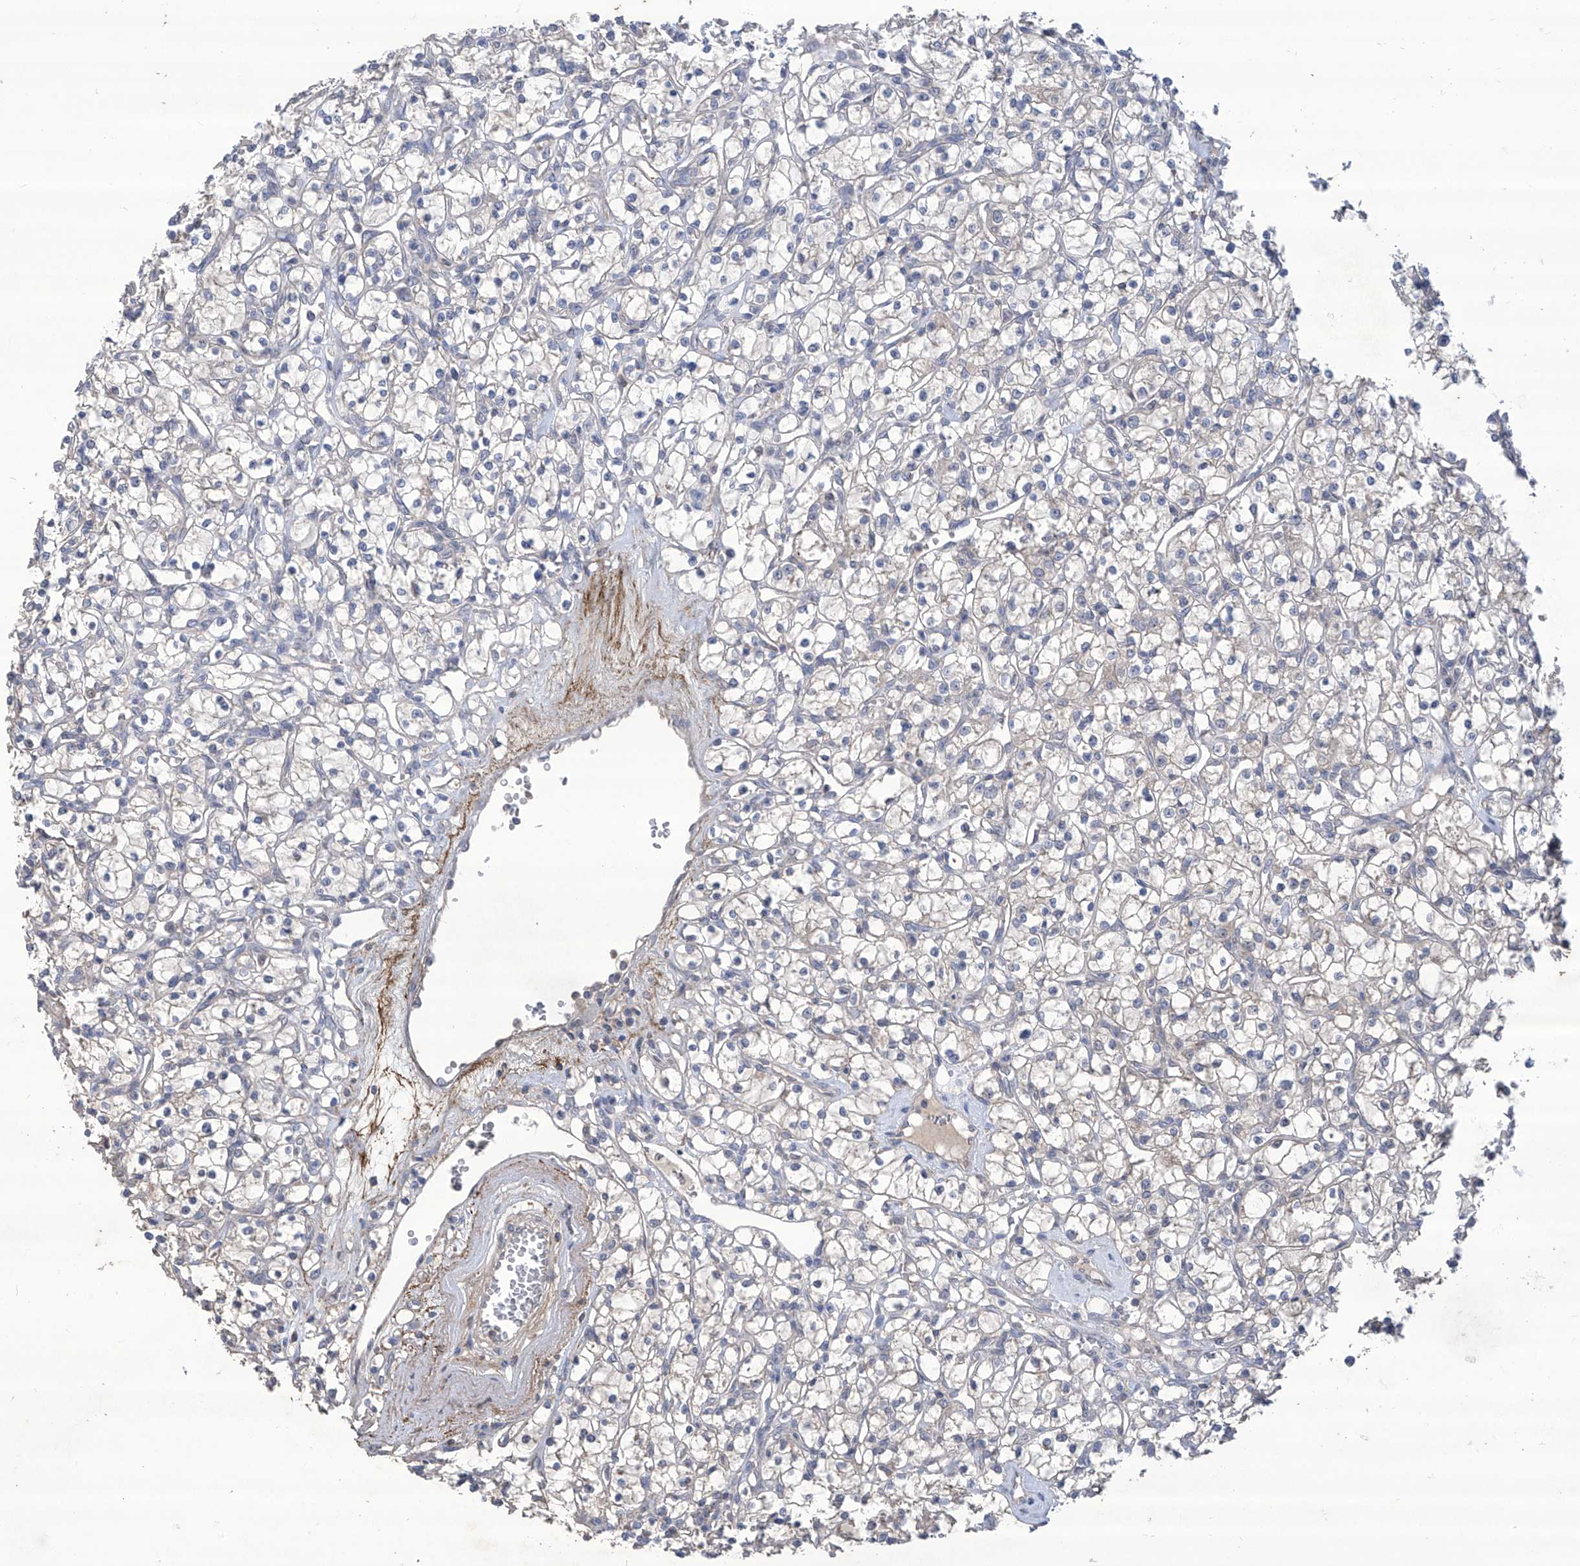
{"staining": {"intensity": "negative", "quantity": "none", "location": "none"}, "tissue": "renal cancer", "cell_type": "Tumor cells", "image_type": "cancer", "snomed": [{"axis": "morphology", "description": "Adenocarcinoma, NOS"}, {"axis": "topography", "description": "Kidney"}], "caption": "Photomicrograph shows no protein staining in tumor cells of renal adenocarcinoma tissue.", "gene": "TXNIP", "patient": {"sex": "female", "age": 59}}